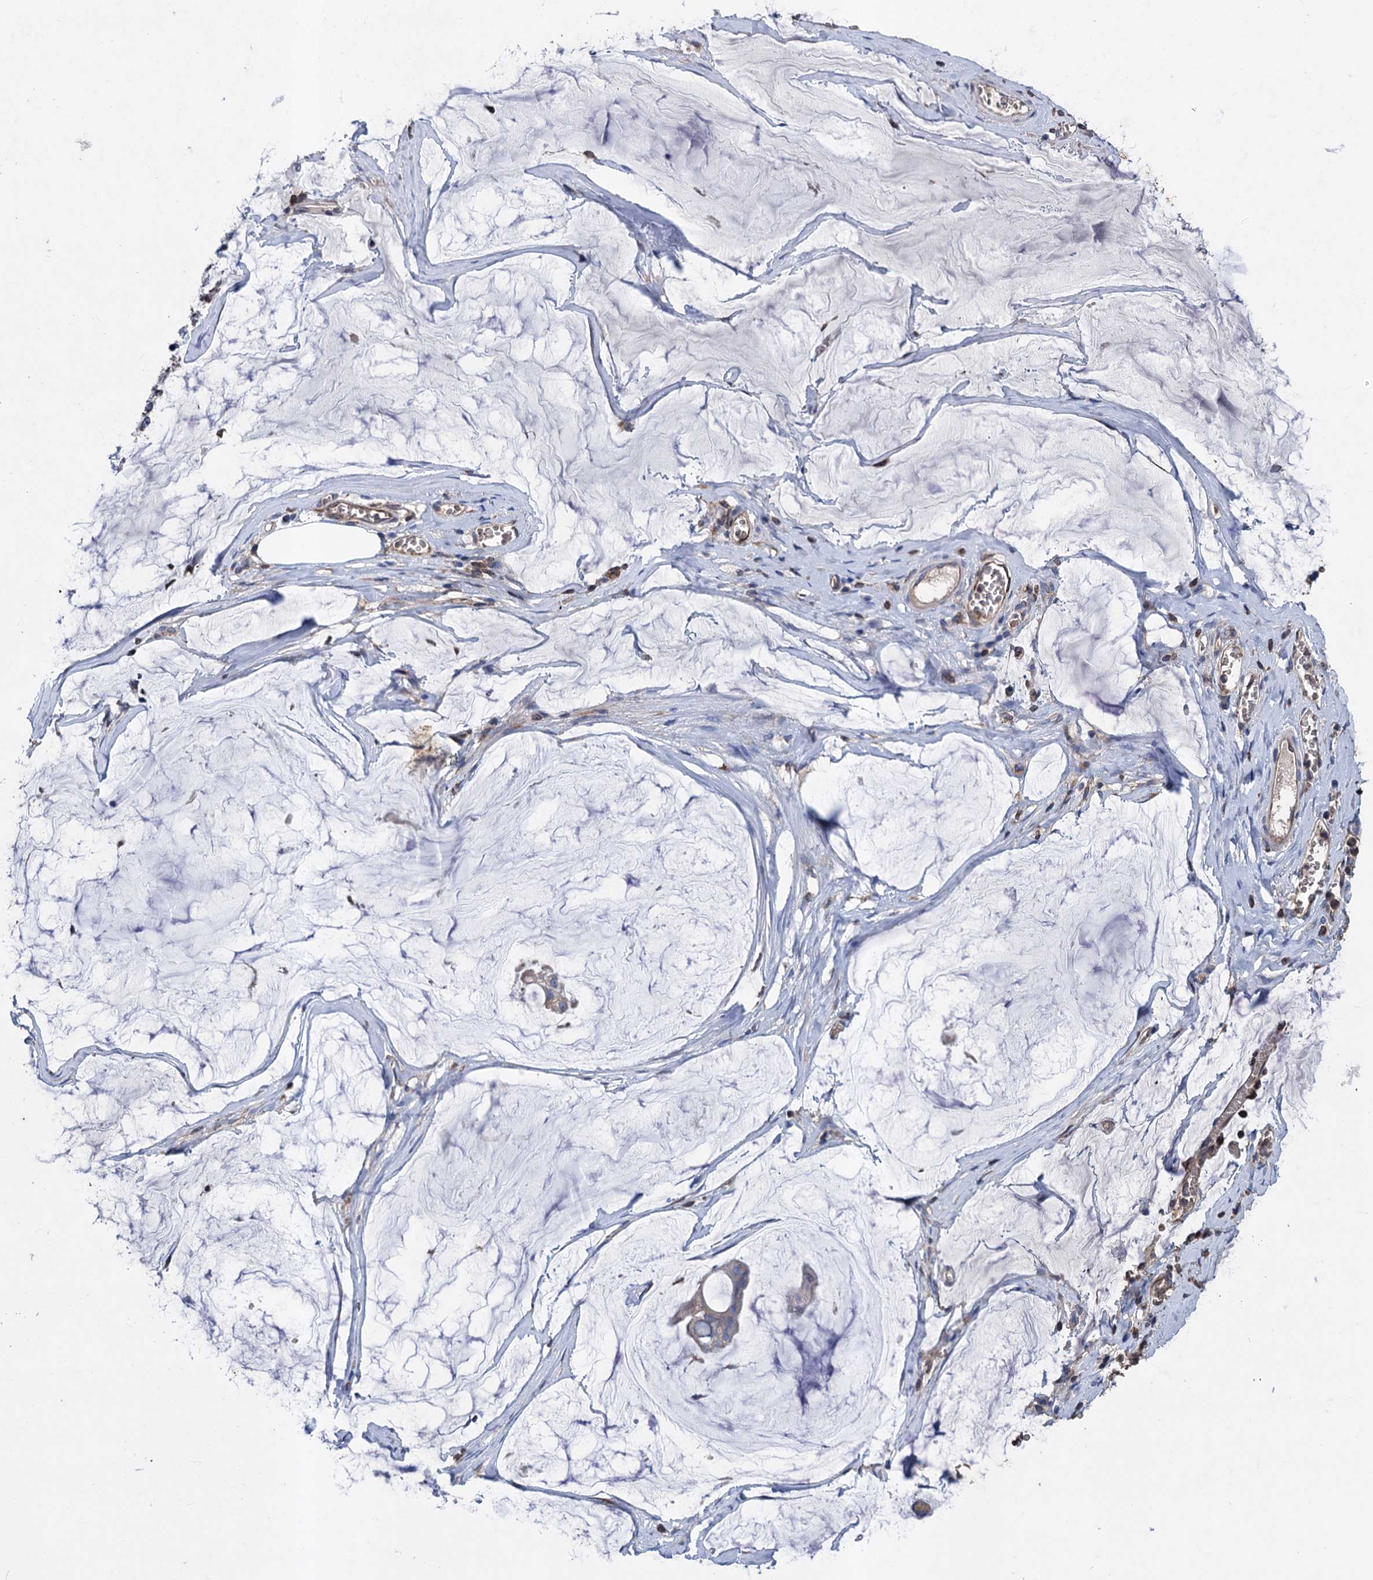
{"staining": {"intensity": "moderate", "quantity": "25%-75%", "location": "cytoplasmic/membranous"}, "tissue": "ovarian cancer", "cell_type": "Tumor cells", "image_type": "cancer", "snomed": [{"axis": "morphology", "description": "Cystadenocarcinoma, mucinous, NOS"}, {"axis": "topography", "description": "Ovary"}], "caption": "Tumor cells show medium levels of moderate cytoplasmic/membranous positivity in approximately 25%-75% of cells in ovarian mucinous cystadenocarcinoma. (brown staining indicates protein expression, while blue staining denotes nuclei).", "gene": "STING1", "patient": {"sex": "female", "age": 73}}